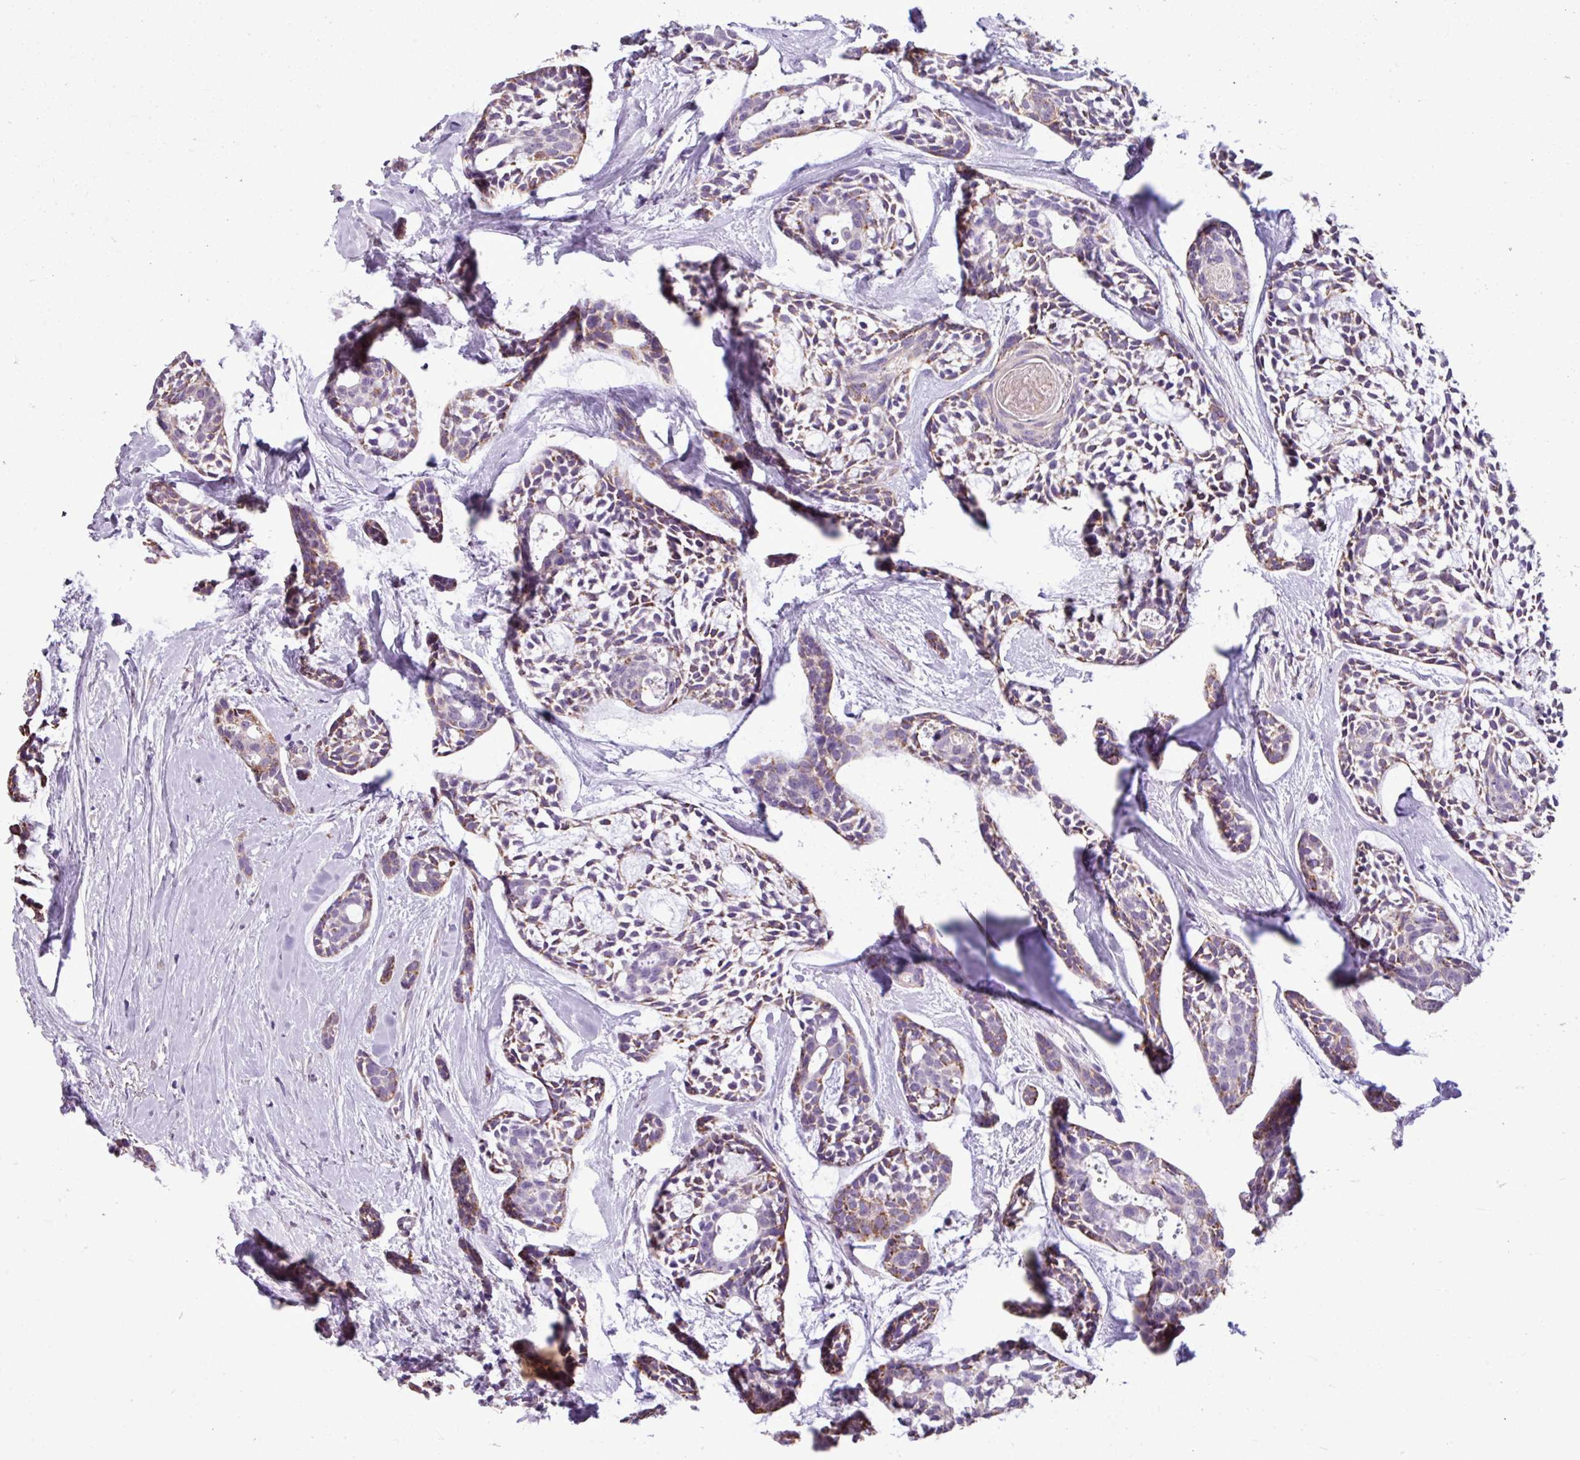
{"staining": {"intensity": "weak", "quantity": "25%-75%", "location": "cytoplasmic/membranous"}, "tissue": "head and neck cancer", "cell_type": "Tumor cells", "image_type": "cancer", "snomed": [{"axis": "morphology", "description": "Adenocarcinoma, NOS"}, {"axis": "topography", "description": "Subcutis"}, {"axis": "topography", "description": "Head-Neck"}], "caption": "Protein staining displays weak cytoplasmic/membranous expression in about 25%-75% of tumor cells in head and neck cancer (adenocarcinoma). Using DAB (brown) and hematoxylin (blue) stains, captured at high magnification using brightfield microscopy.", "gene": "ALDH2", "patient": {"sex": "female", "age": 73}}